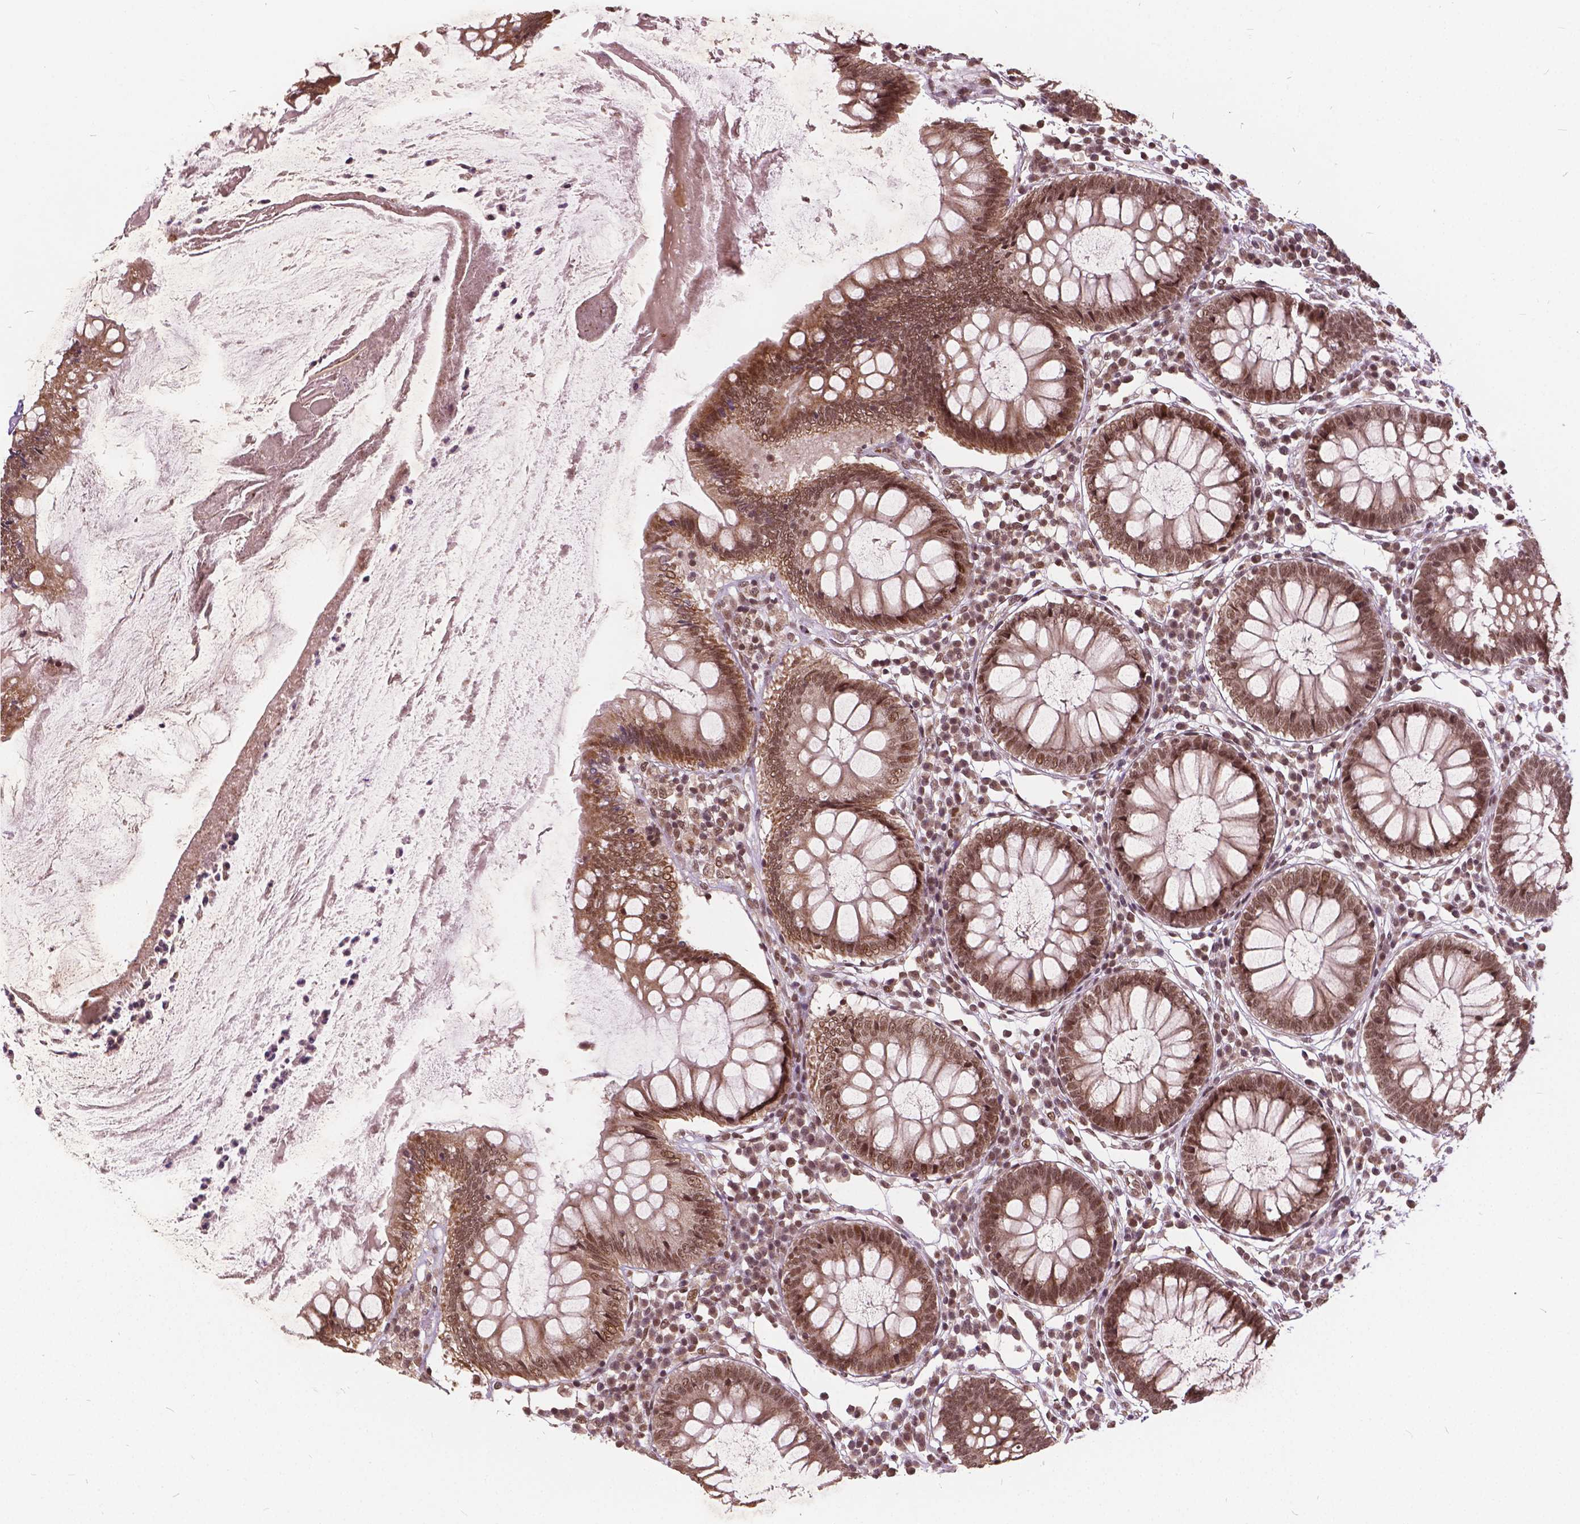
{"staining": {"intensity": "moderate", "quantity": ">75%", "location": "nuclear"}, "tissue": "colon", "cell_type": "Endothelial cells", "image_type": "normal", "snomed": [{"axis": "morphology", "description": "Normal tissue, NOS"}, {"axis": "morphology", "description": "Adenocarcinoma, NOS"}, {"axis": "topography", "description": "Colon"}], "caption": "Brown immunohistochemical staining in benign colon exhibits moderate nuclear staining in approximately >75% of endothelial cells.", "gene": "GPS2", "patient": {"sex": "male", "age": 83}}